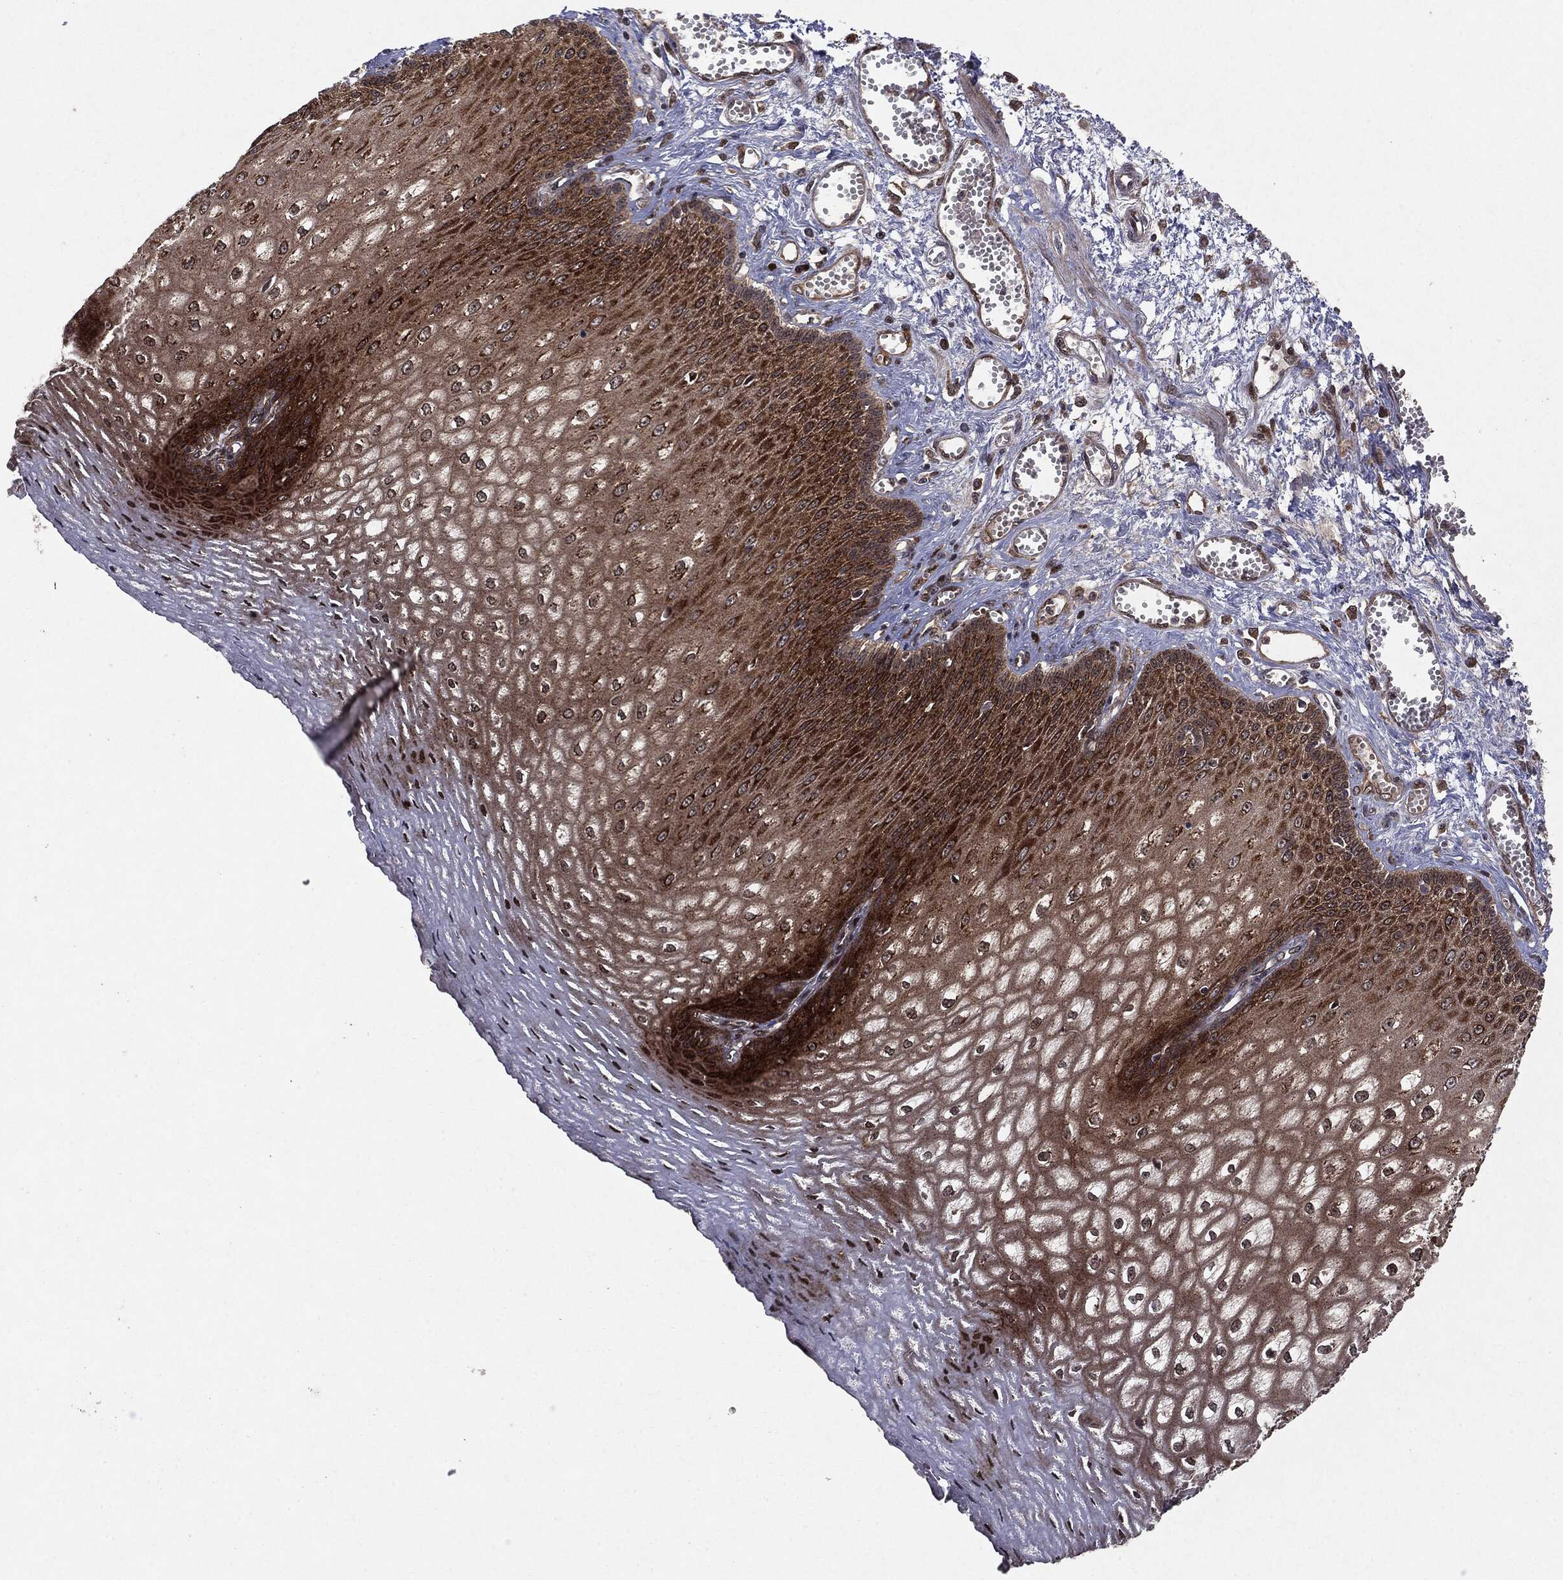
{"staining": {"intensity": "strong", "quantity": ">75%", "location": "cytoplasmic/membranous"}, "tissue": "esophagus", "cell_type": "Squamous epithelial cells", "image_type": "normal", "snomed": [{"axis": "morphology", "description": "Normal tissue, NOS"}, {"axis": "topography", "description": "Esophagus"}], "caption": "Strong cytoplasmic/membranous expression is identified in about >75% of squamous epithelial cells in unremarkable esophagus. Using DAB (brown) and hematoxylin (blue) stains, captured at high magnification using brightfield microscopy.", "gene": "OTUB1", "patient": {"sex": "male", "age": 58}}